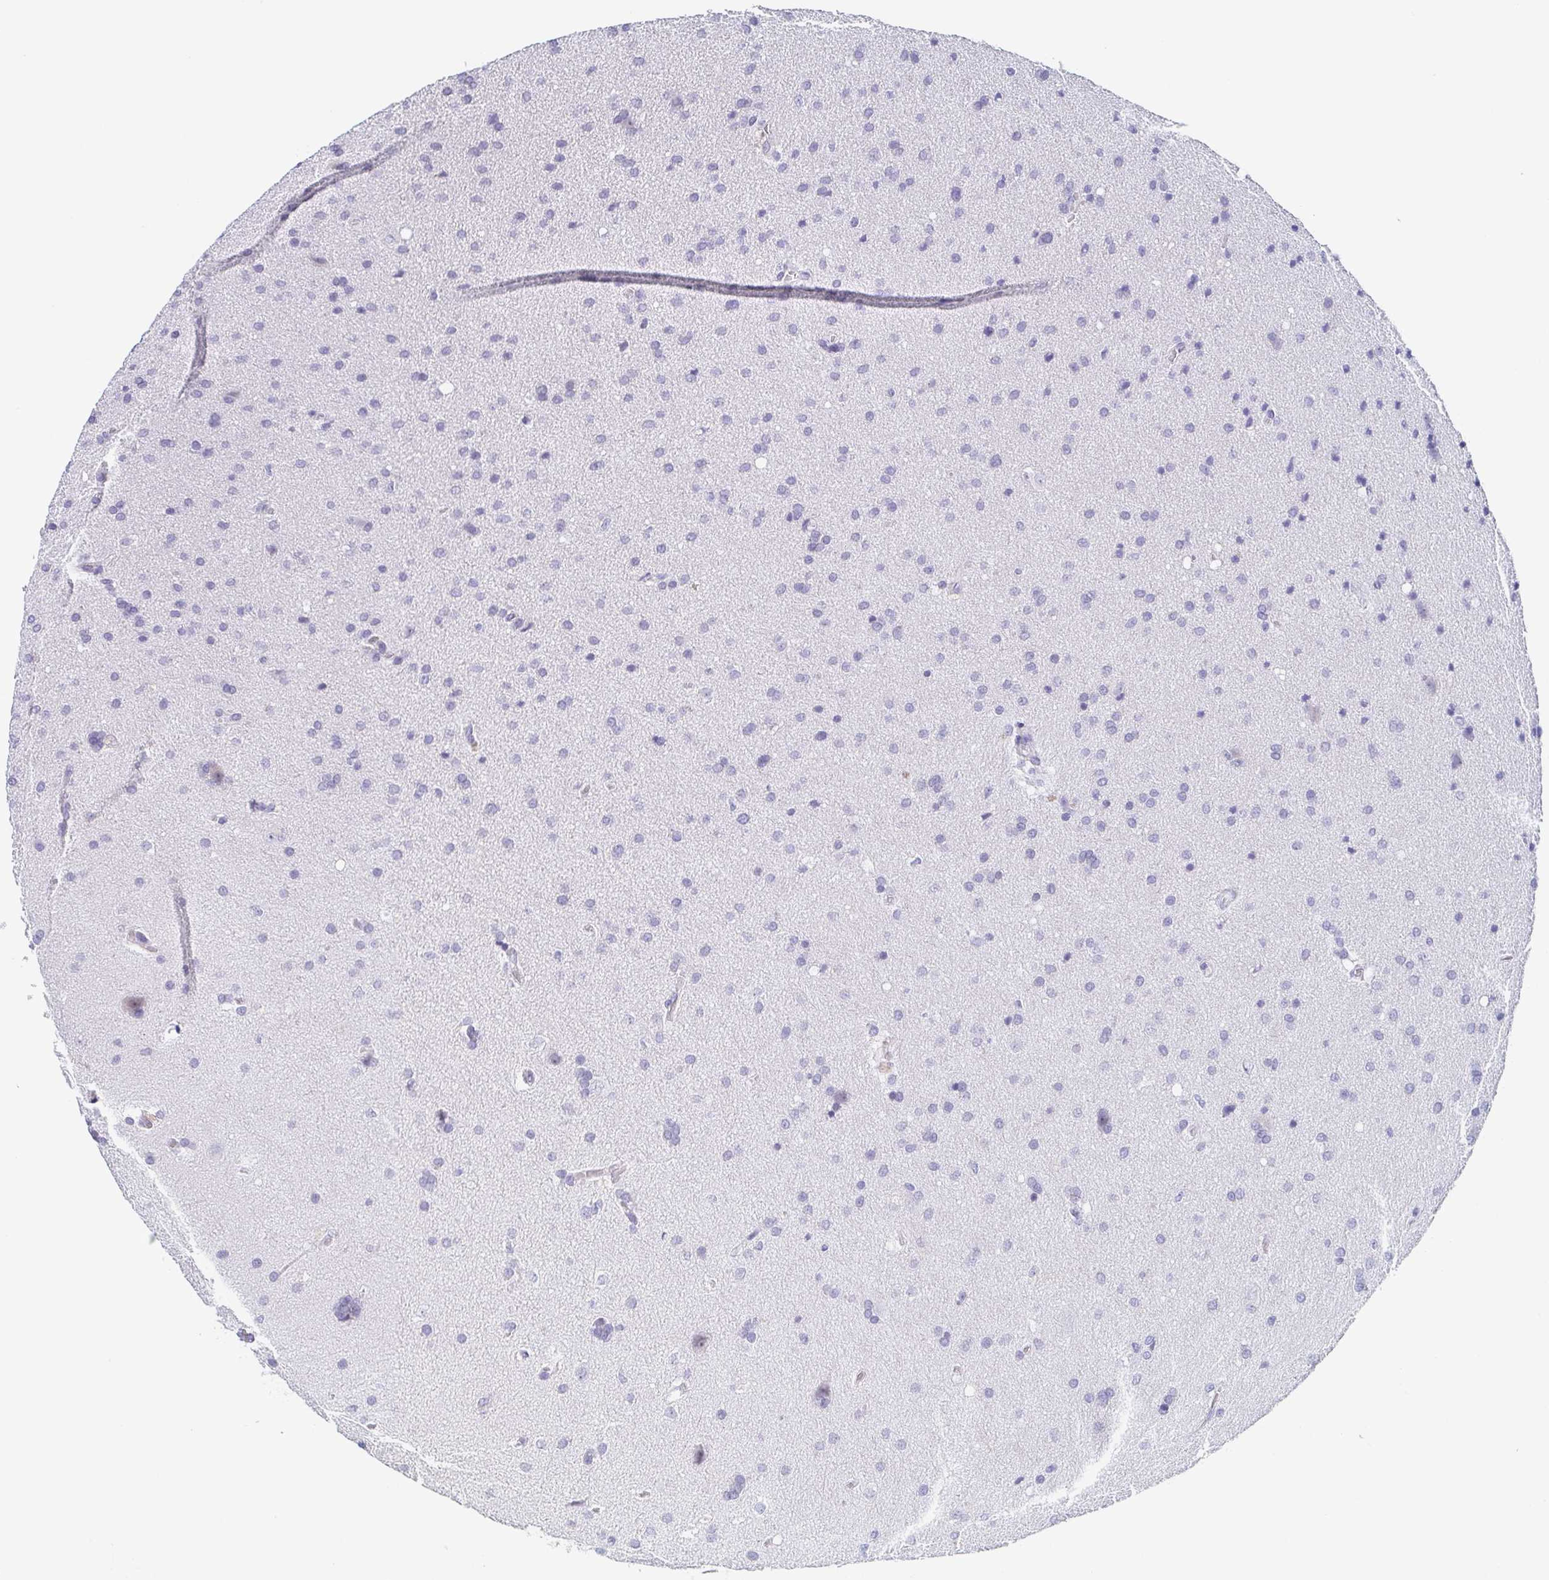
{"staining": {"intensity": "negative", "quantity": "none", "location": "none"}, "tissue": "glioma", "cell_type": "Tumor cells", "image_type": "cancer", "snomed": [{"axis": "morphology", "description": "Glioma, malignant, Low grade"}, {"axis": "topography", "description": "Brain"}], "caption": "This micrograph is of glioma stained with IHC to label a protein in brown with the nuclei are counter-stained blue. There is no positivity in tumor cells.", "gene": "REG4", "patient": {"sex": "female", "age": 54}}